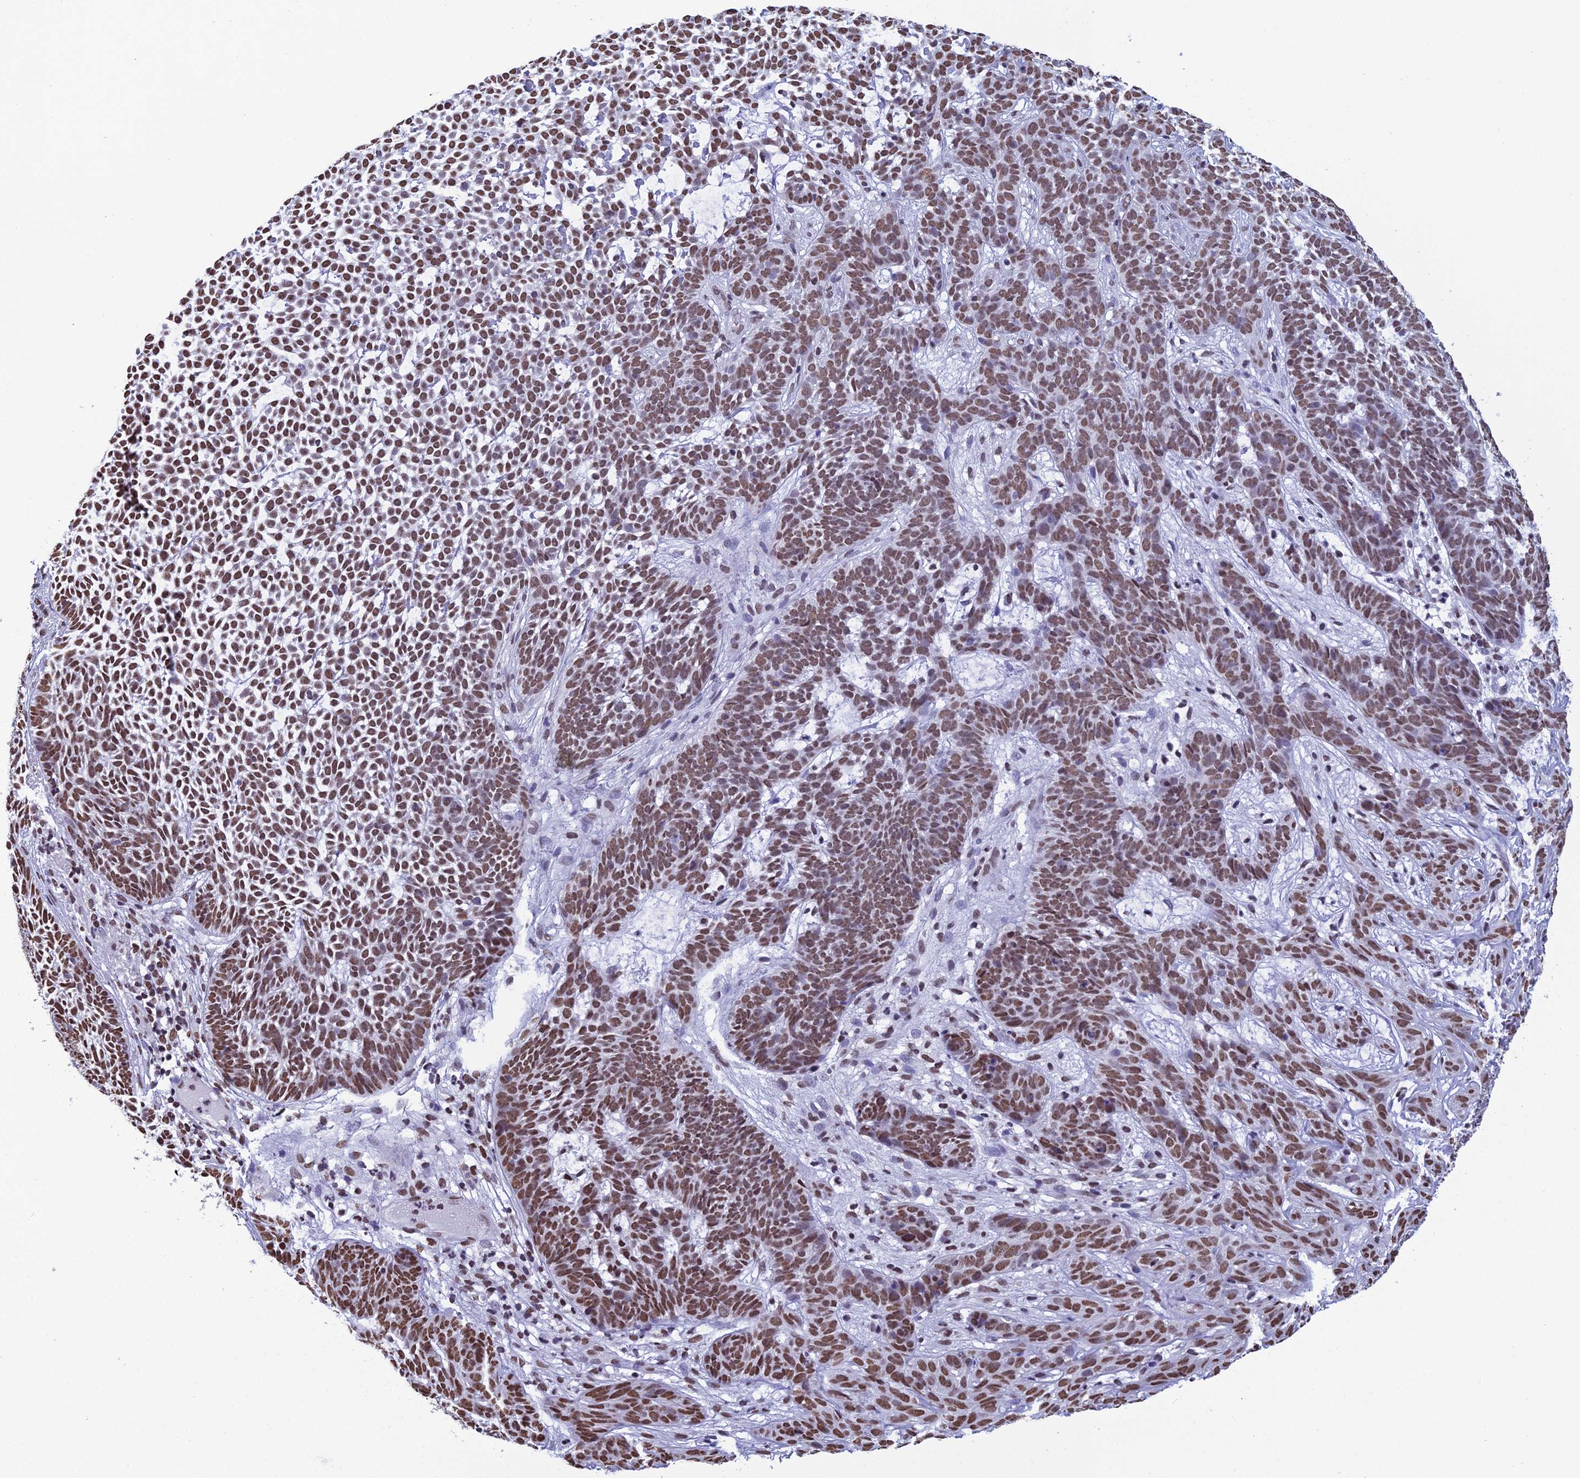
{"staining": {"intensity": "moderate", "quantity": ">75%", "location": "nuclear"}, "tissue": "skin cancer", "cell_type": "Tumor cells", "image_type": "cancer", "snomed": [{"axis": "morphology", "description": "Basal cell carcinoma"}, {"axis": "topography", "description": "Skin"}], "caption": "A high-resolution histopathology image shows immunohistochemistry (IHC) staining of basal cell carcinoma (skin), which exhibits moderate nuclear expression in approximately >75% of tumor cells.", "gene": "PRAMEF12", "patient": {"sex": "female", "age": 78}}